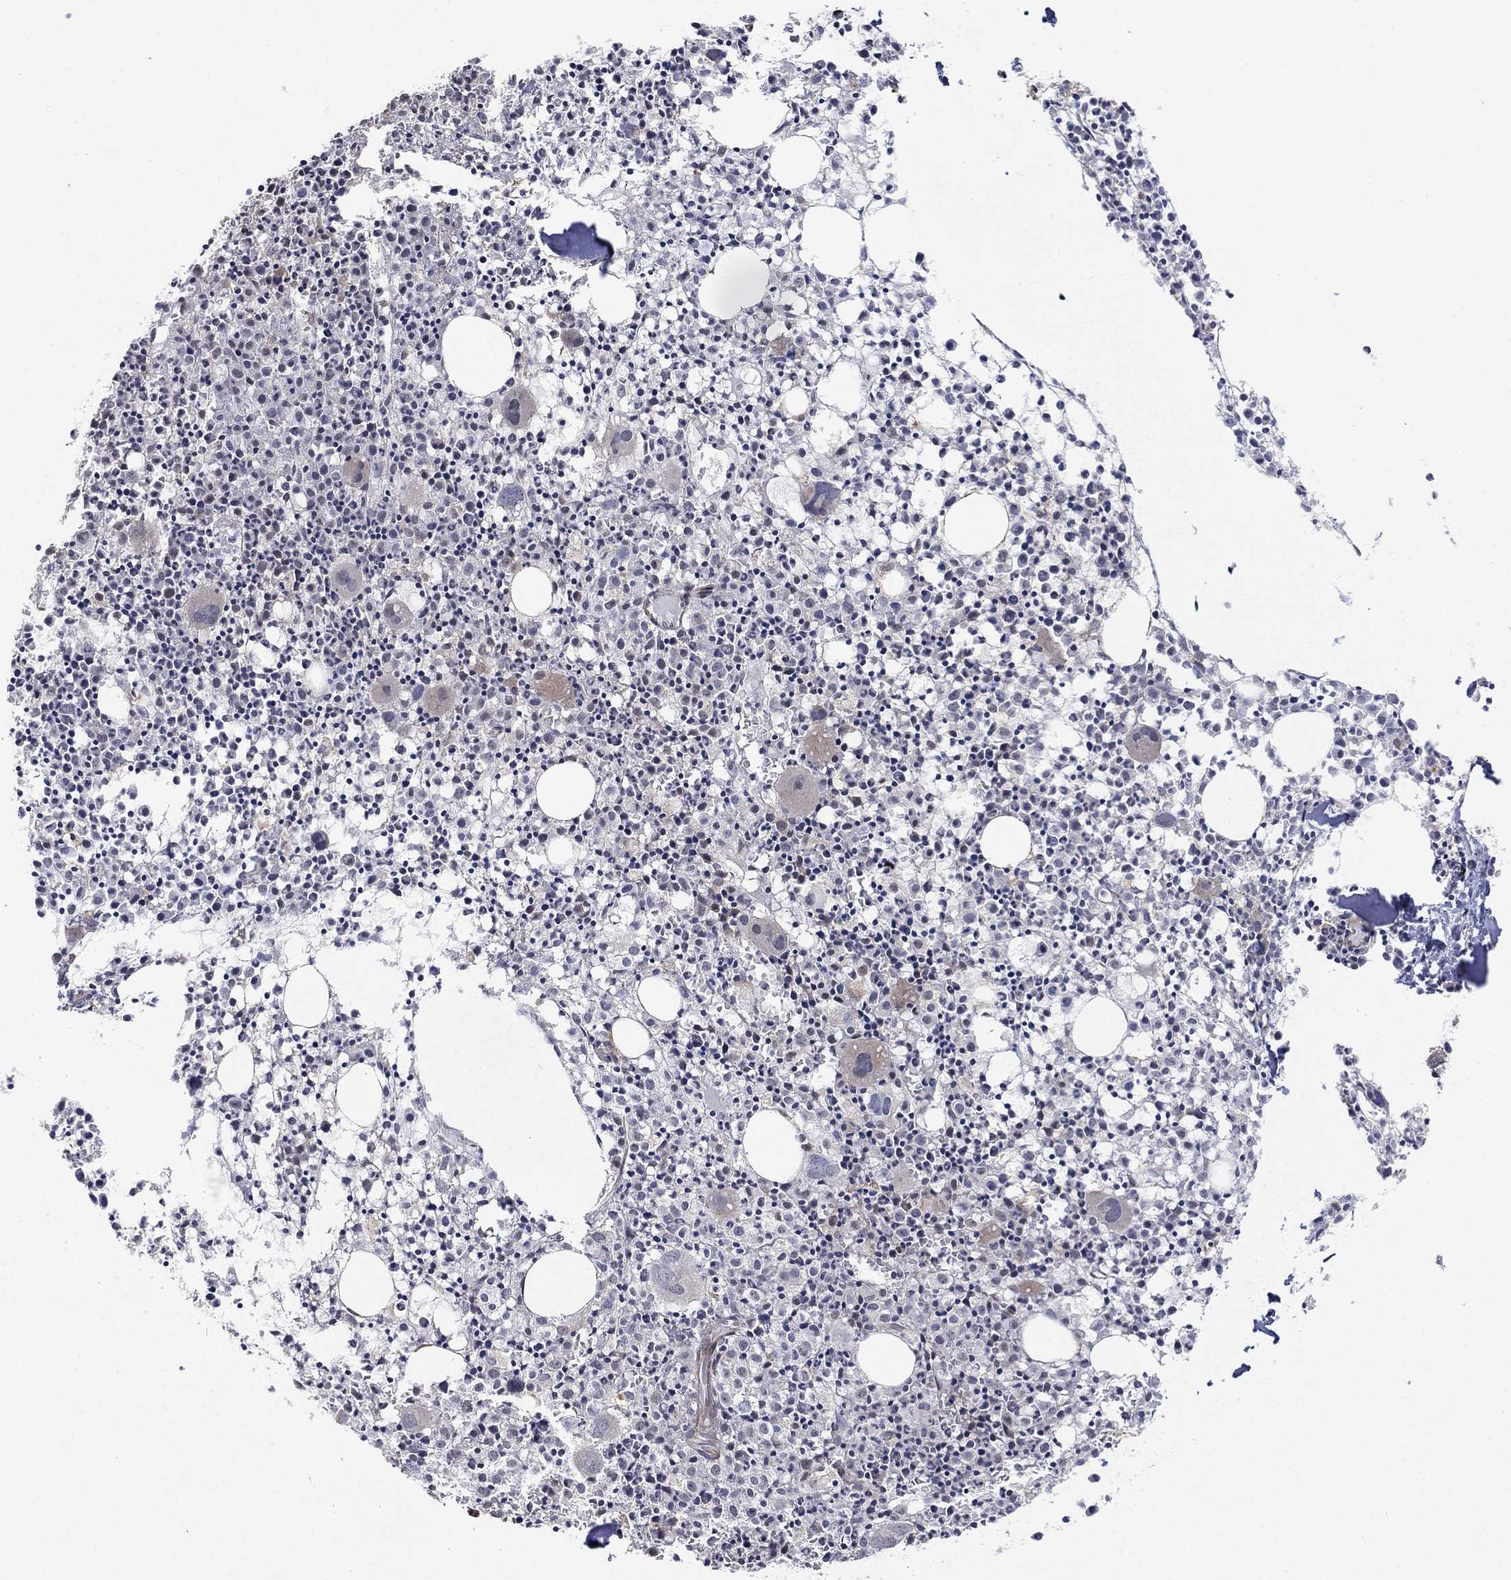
{"staining": {"intensity": "moderate", "quantity": "<25%", "location": "cytoplasmic/membranous"}, "tissue": "bone marrow", "cell_type": "Hematopoietic cells", "image_type": "normal", "snomed": [{"axis": "morphology", "description": "Normal tissue, NOS"}, {"axis": "morphology", "description": "Inflammation, NOS"}, {"axis": "topography", "description": "Bone marrow"}], "caption": "Bone marrow stained with immunohistochemistry displays moderate cytoplasmic/membranous staining in about <25% of hematopoietic cells.", "gene": "ZNF395", "patient": {"sex": "male", "age": 3}}